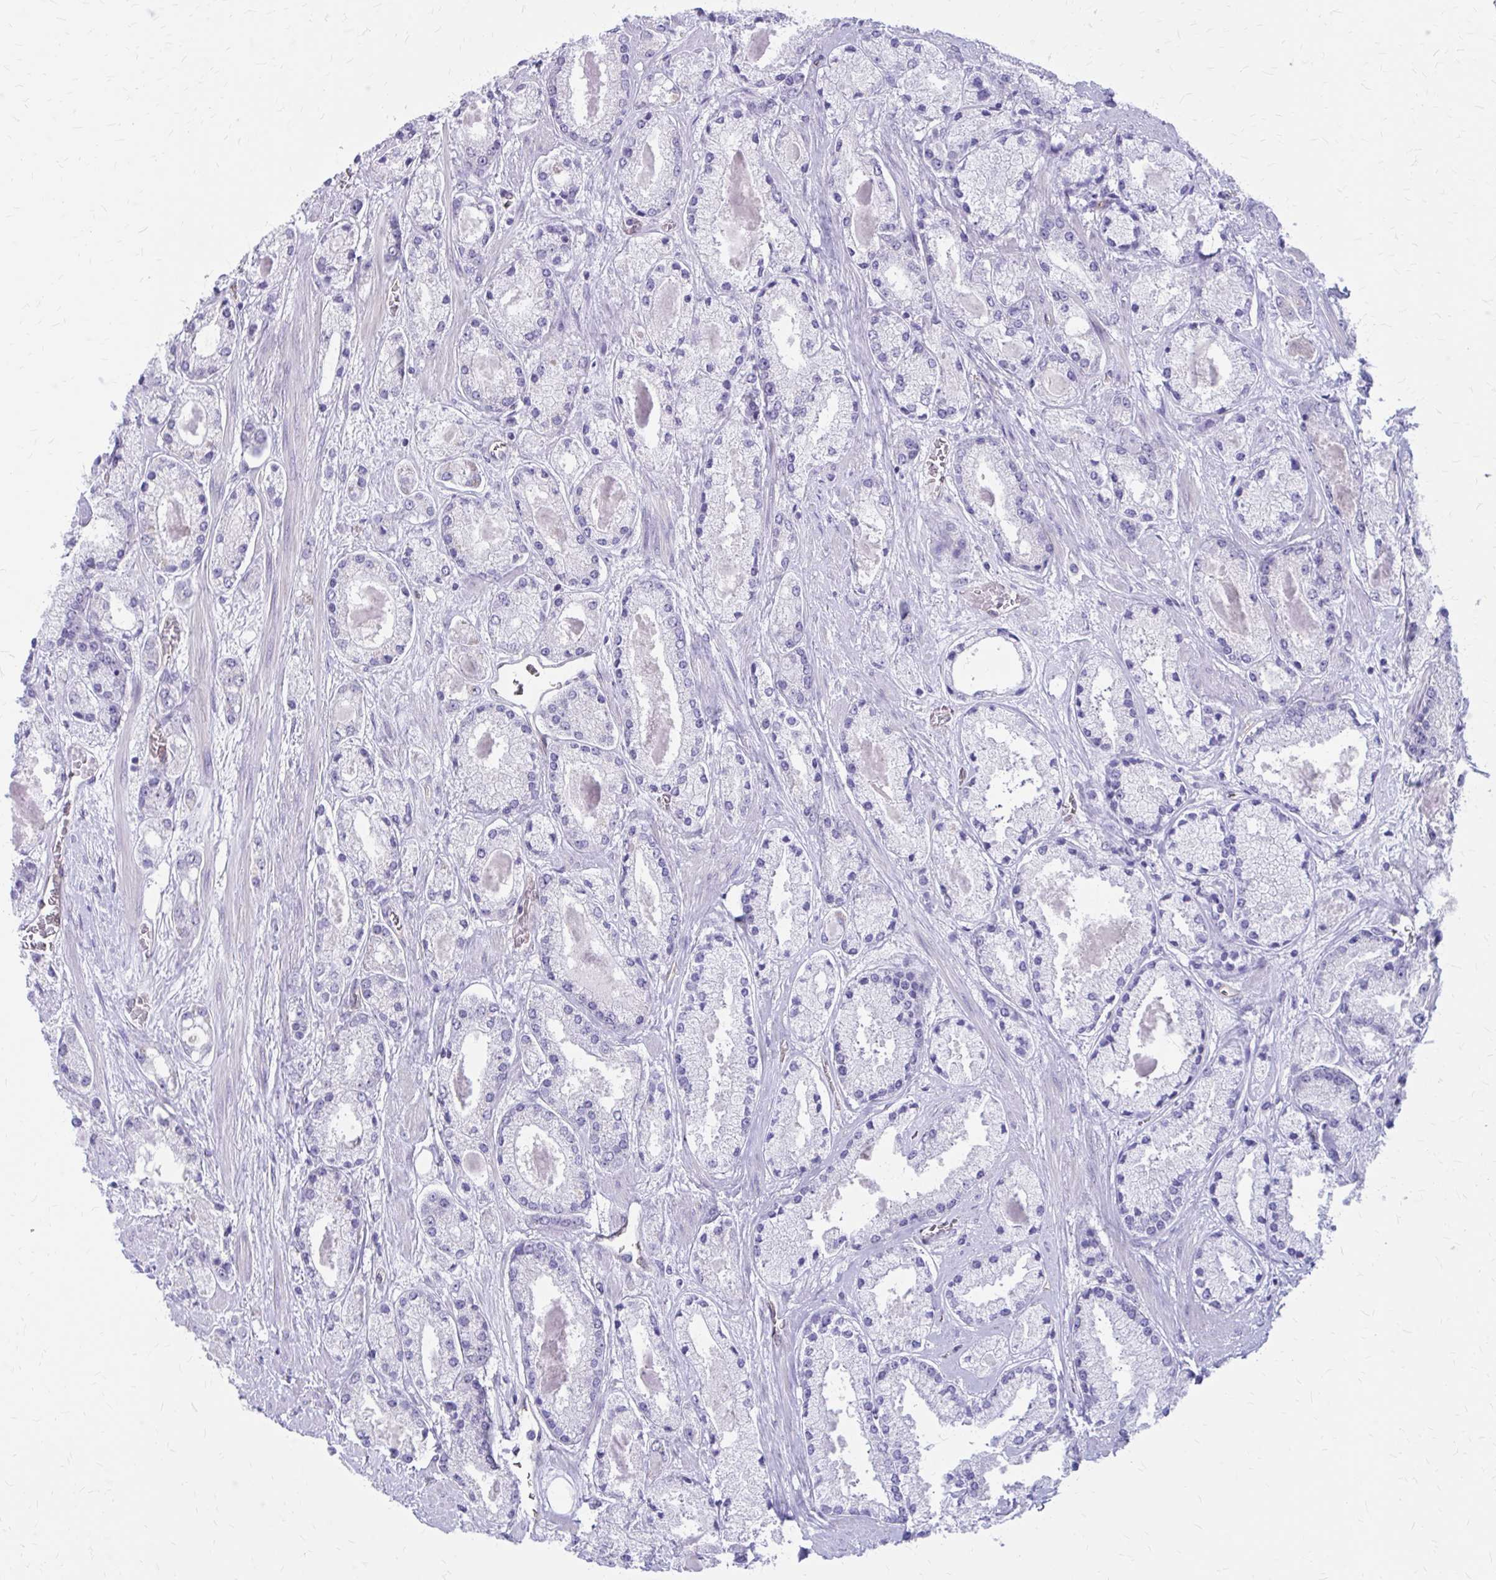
{"staining": {"intensity": "negative", "quantity": "none", "location": "none"}, "tissue": "prostate cancer", "cell_type": "Tumor cells", "image_type": "cancer", "snomed": [{"axis": "morphology", "description": "Adenocarcinoma, High grade"}, {"axis": "topography", "description": "Prostate"}], "caption": "There is no significant positivity in tumor cells of high-grade adenocarcinoma (prostate).", "gene": "CLIC2", "patient": {"sex": "male", "age": 67}}